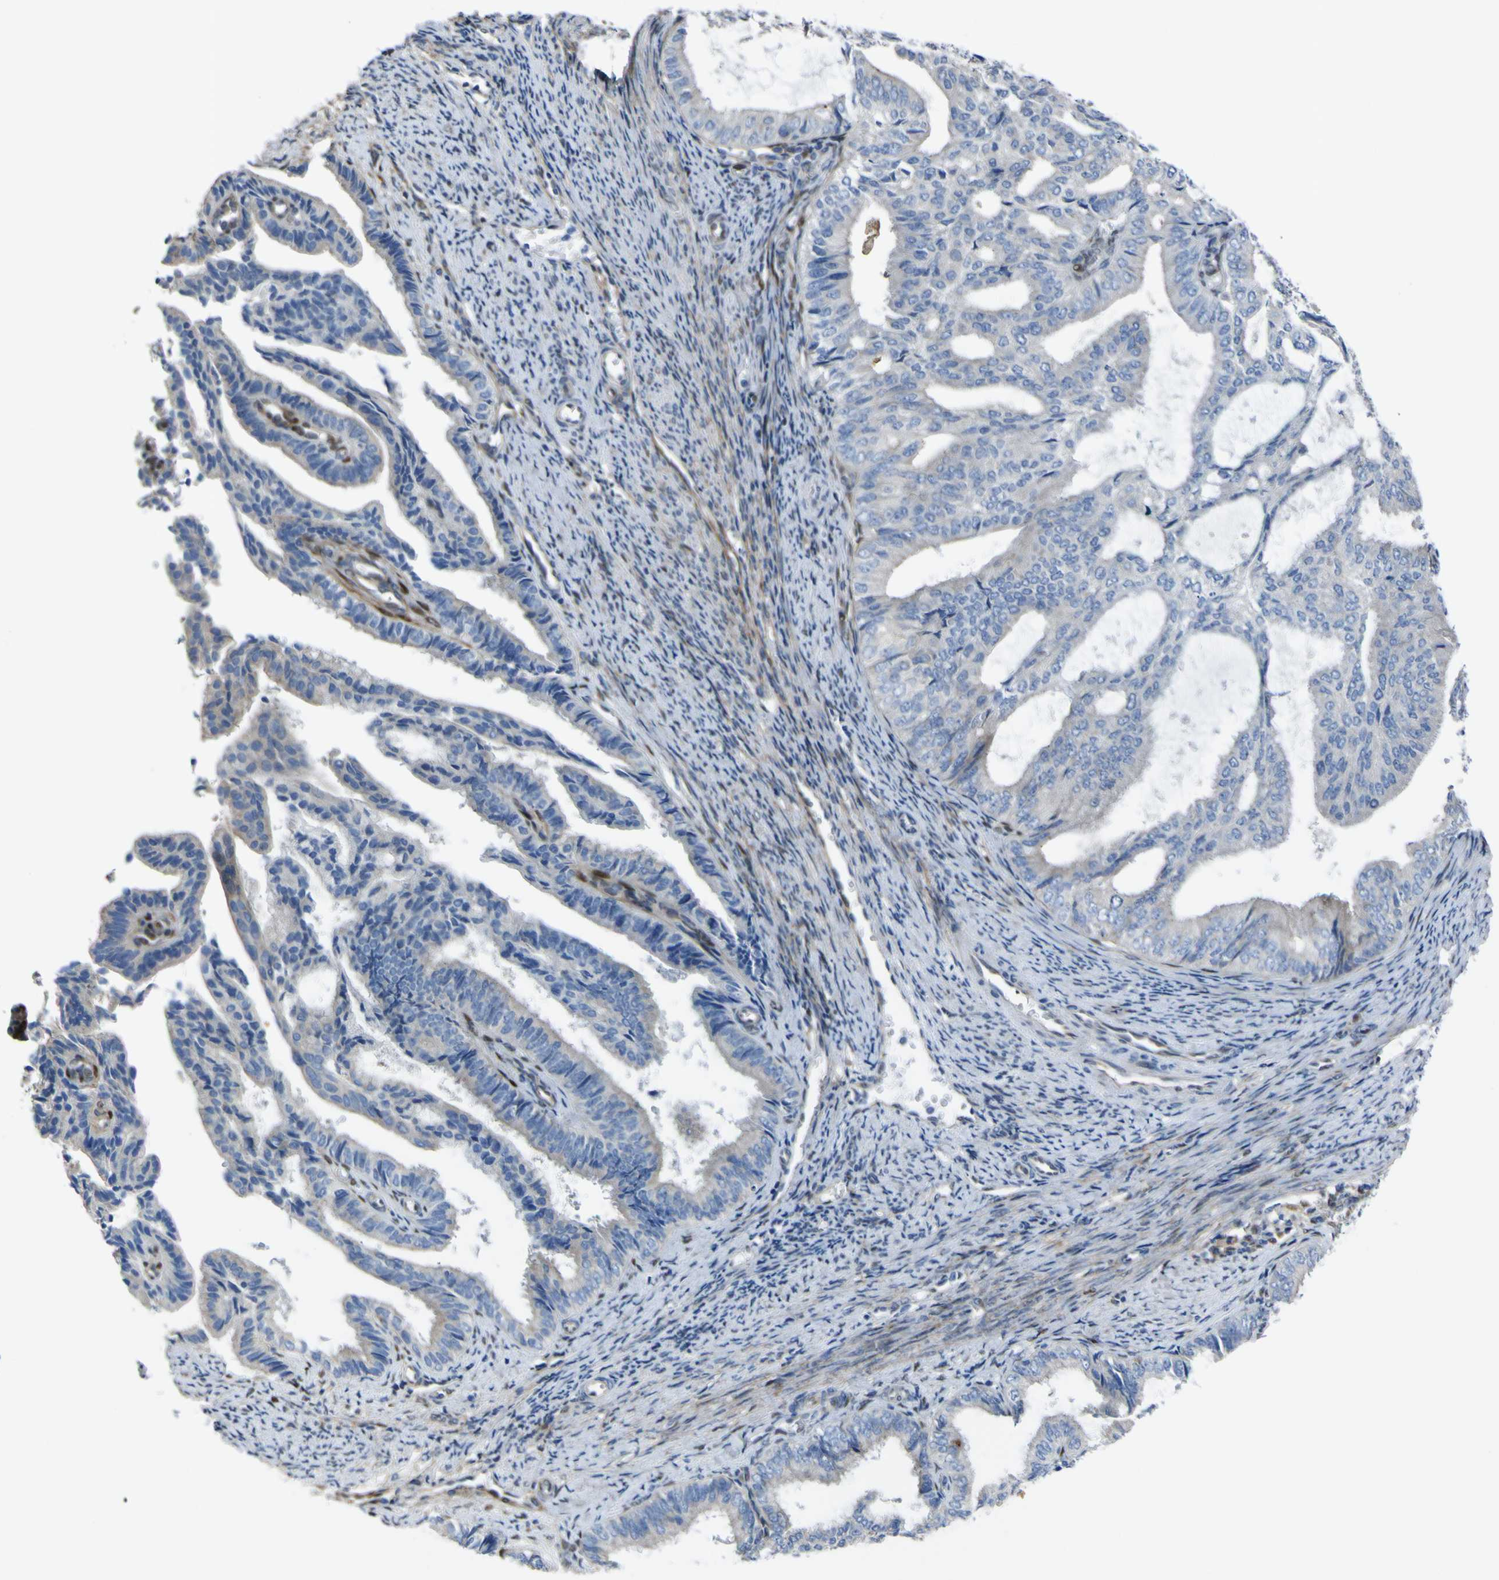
{"staining": {"intensity": "negative", "quantity": "none", "location": "none"}, "tissue": "endometrial cancer", "cell_type": "Tumor cells", "image_type": "cancer", "snomed": [{"axis": "morphology", "description": "Adenocarcinoma, NOS"}, {"axis": "topography", "description": "Endometrium"}], "caption": "IHC histopathology image of endometrial cancer stained for a protein (brown), which shows no expression in tumor cells. The staining was performed using DAB to visualize the protein expression in brown, while the nuclei were stained in blue with hematoxylin (Magnification: 20x).", "gene": "LRRN1", "patient": {"sex": "female", "age": 58}}